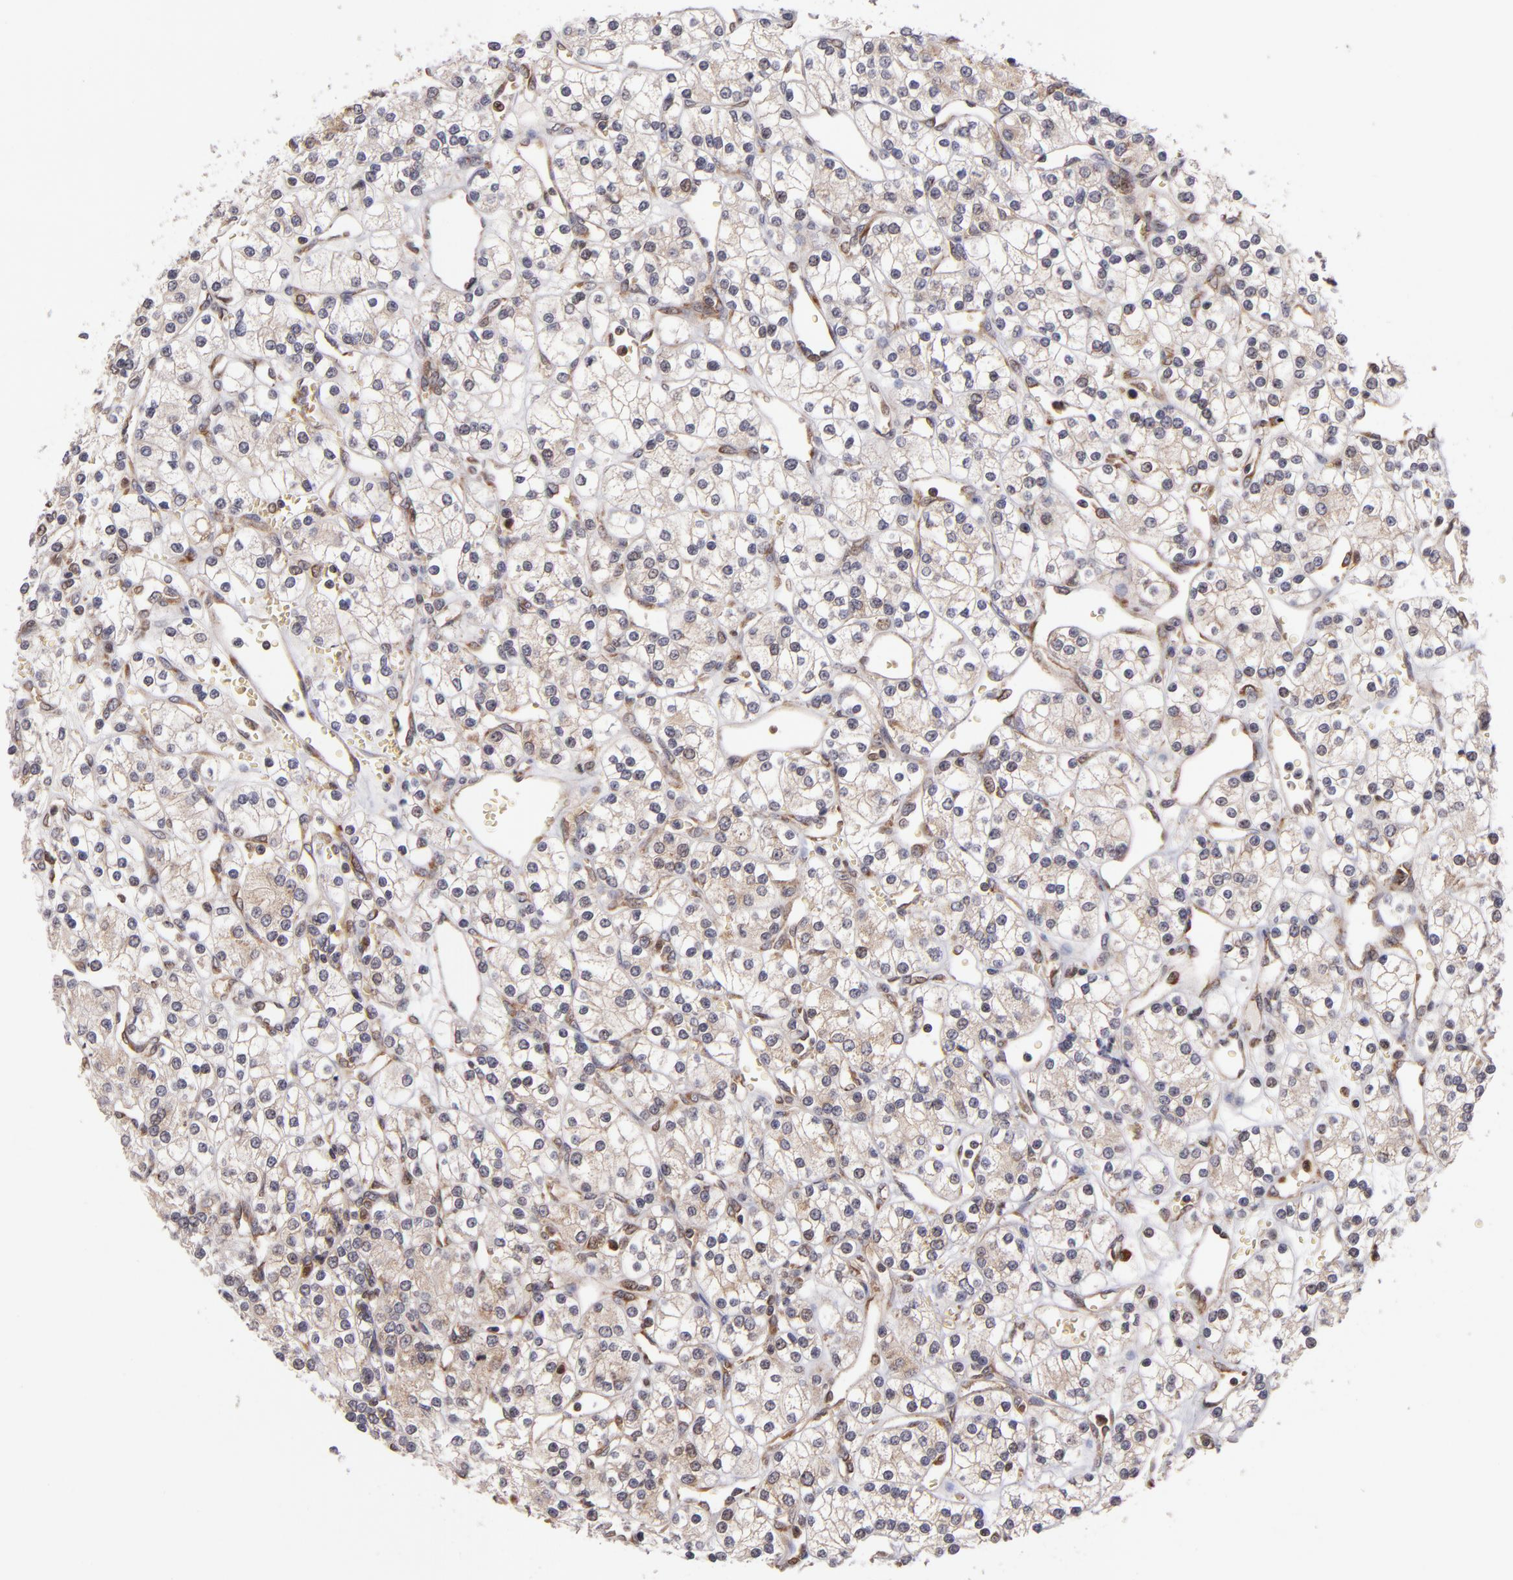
{"staining": {"intensity": "weak", "quantity": ">75%", "location": "cytoplasmic/membranous"}, "tissue": "renal cancer", "cell_type": "Tumor cells", "image_type": "cancer", "snomed": [{"axis": "morphology", "description": "Adenocarcinoma, NOS"}, {"axis": "topography", "description": "Kidney"}], "caption": "Immunohistochemistry (IHC) histopathology image of adenocarcinoma (renal) stained for a protein (brown), which reveals low levels of weak cytoplasmic/membranous staining in about >75% of tumor cells.", "gene": "CASP1", "patient": {"sex": "female", "age": 62}}